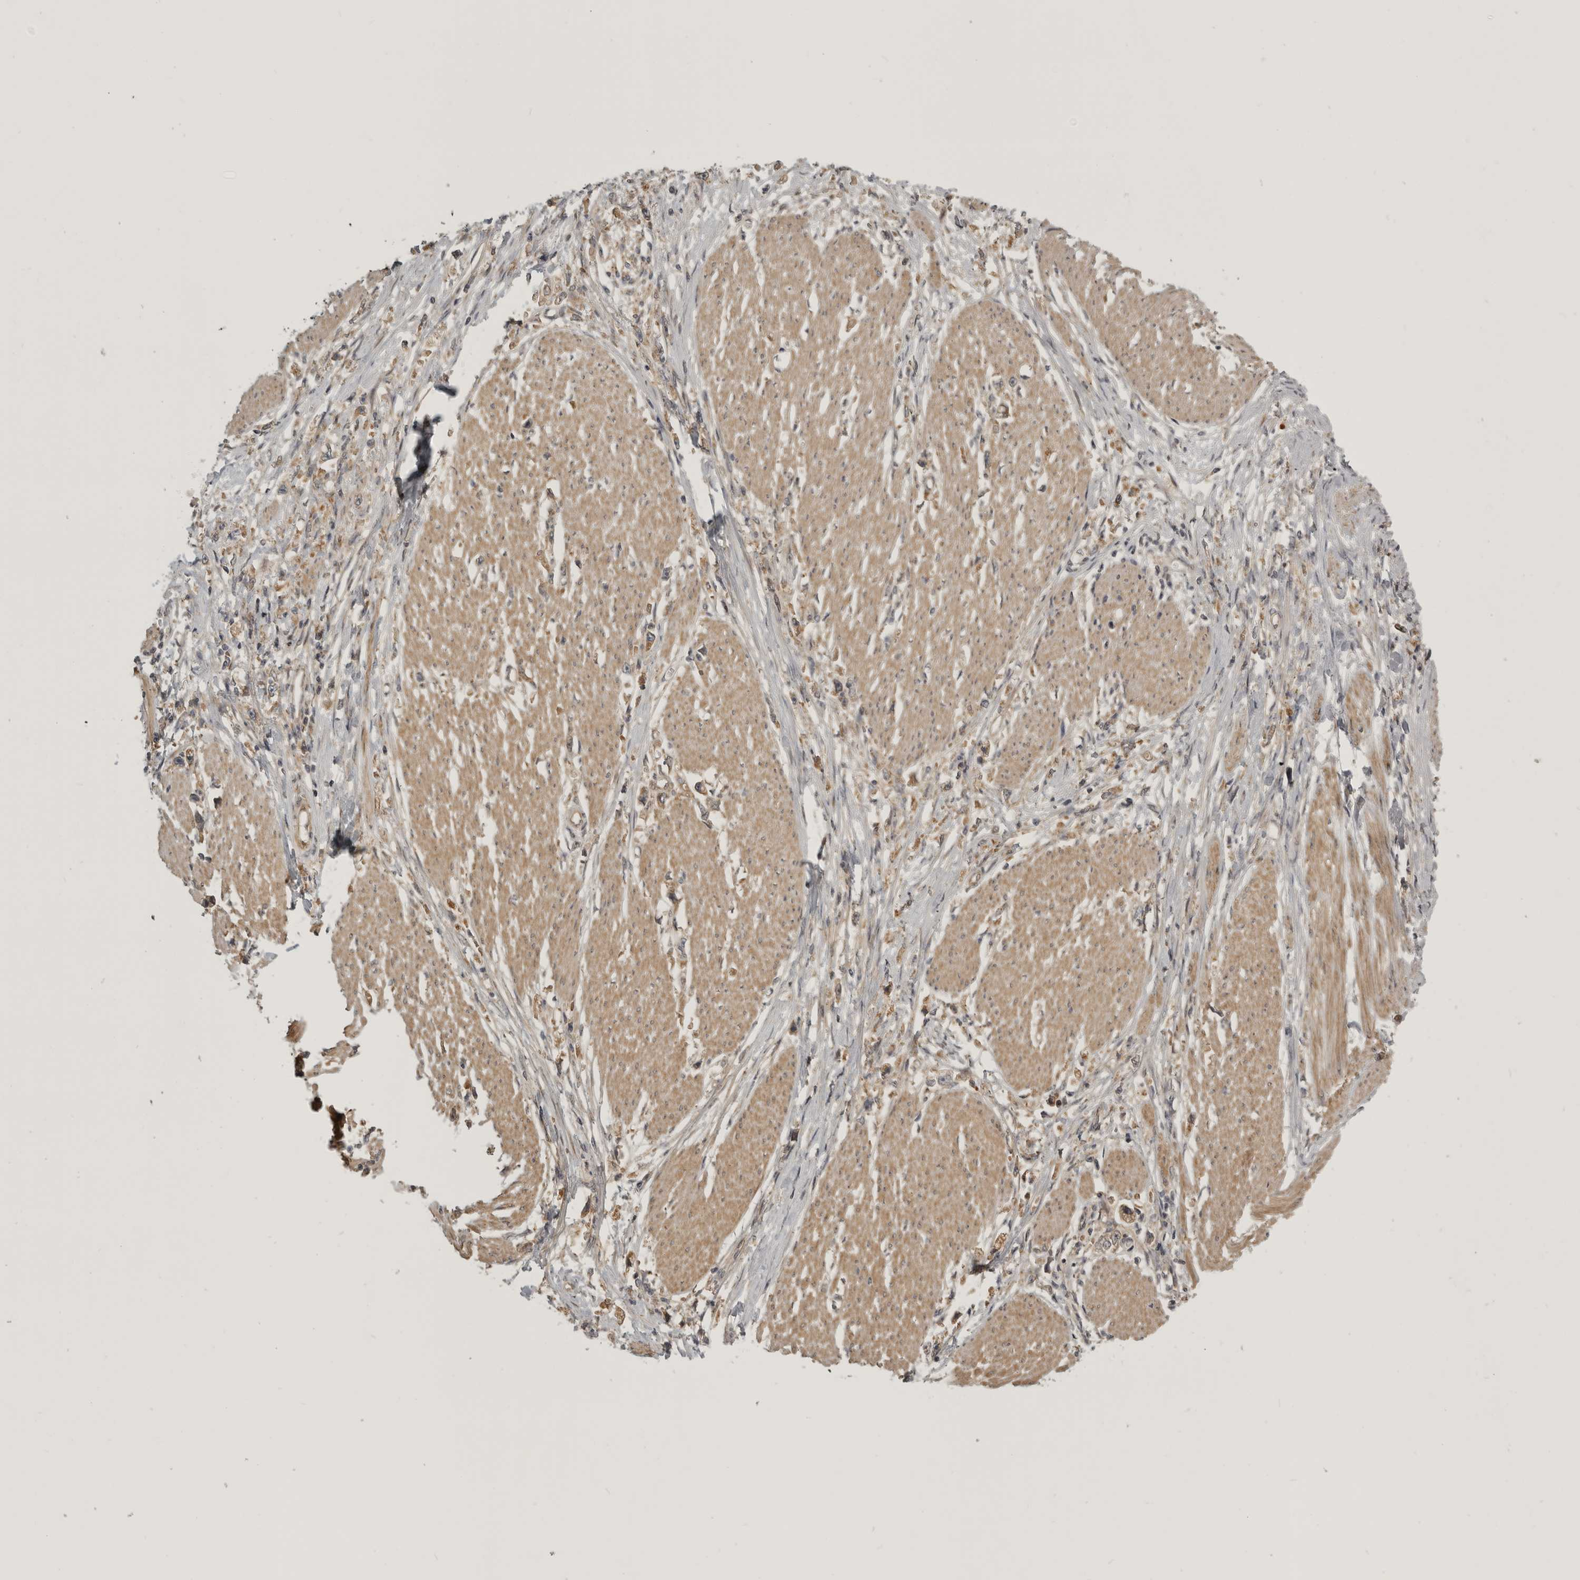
{"staining": {"intensity": "weak", "quantity": ">75%", "location": "cytoplasmic/membranous"}, "tissue": "stomach cancer", "cell_type": "Tumor cells", "image_type": "cancer", "snomed": [{"axis": "morphology", "description": "Adenocarcinoma, NOS"}, {"axis": "topography", "description": "Stomach"}], "caption": "Brown immunohistochemical staining in human stomach adenocarcinoma exhibits weak cytoplasmic/membranous positivity in about >75% of tumor cells.", "gene": "CUEDC1", "patient": {"sex": "female", "age": 59}}